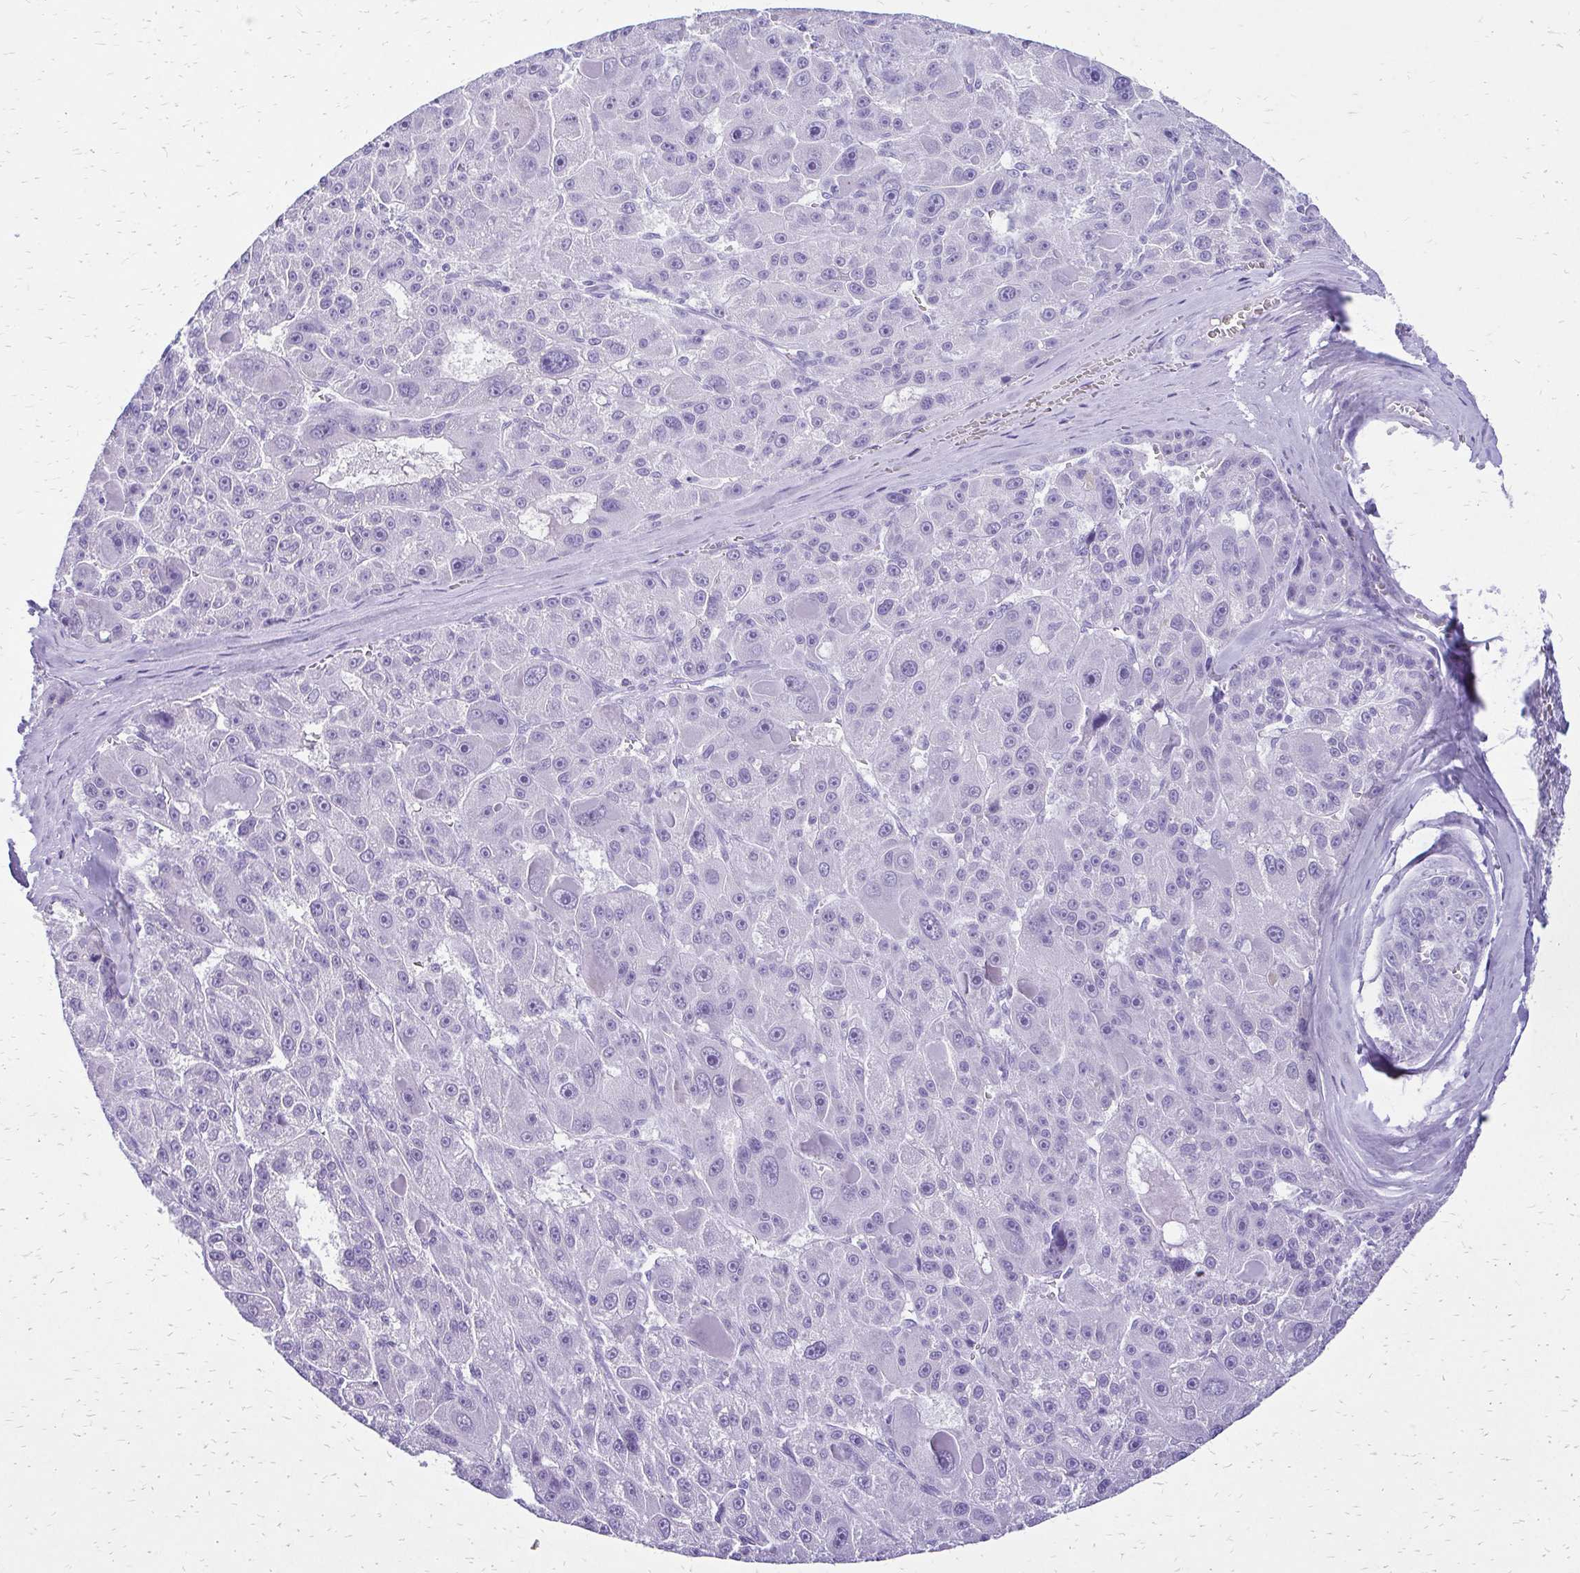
{"staining": {"intensity": "negative", "quantity": "none", "location": "none"}, "tissue": "liver cancer", "cell_type": "Tumor cells", "image_type": "cancer", "snomed": [{"axis": "morphology", "description": "Carcinoma, Hepatocellular, NOS"}, {"axis": "topography", "description": "Liver"}], "caption": "Tumor cells are negative for protein expression in human liver hepatocellular carcinoma. (Immunohistochemistry, brightfield microscopy, high magnification).", "gene": "SLC32A1", "patient": {"sex": "male", "age": 76}}